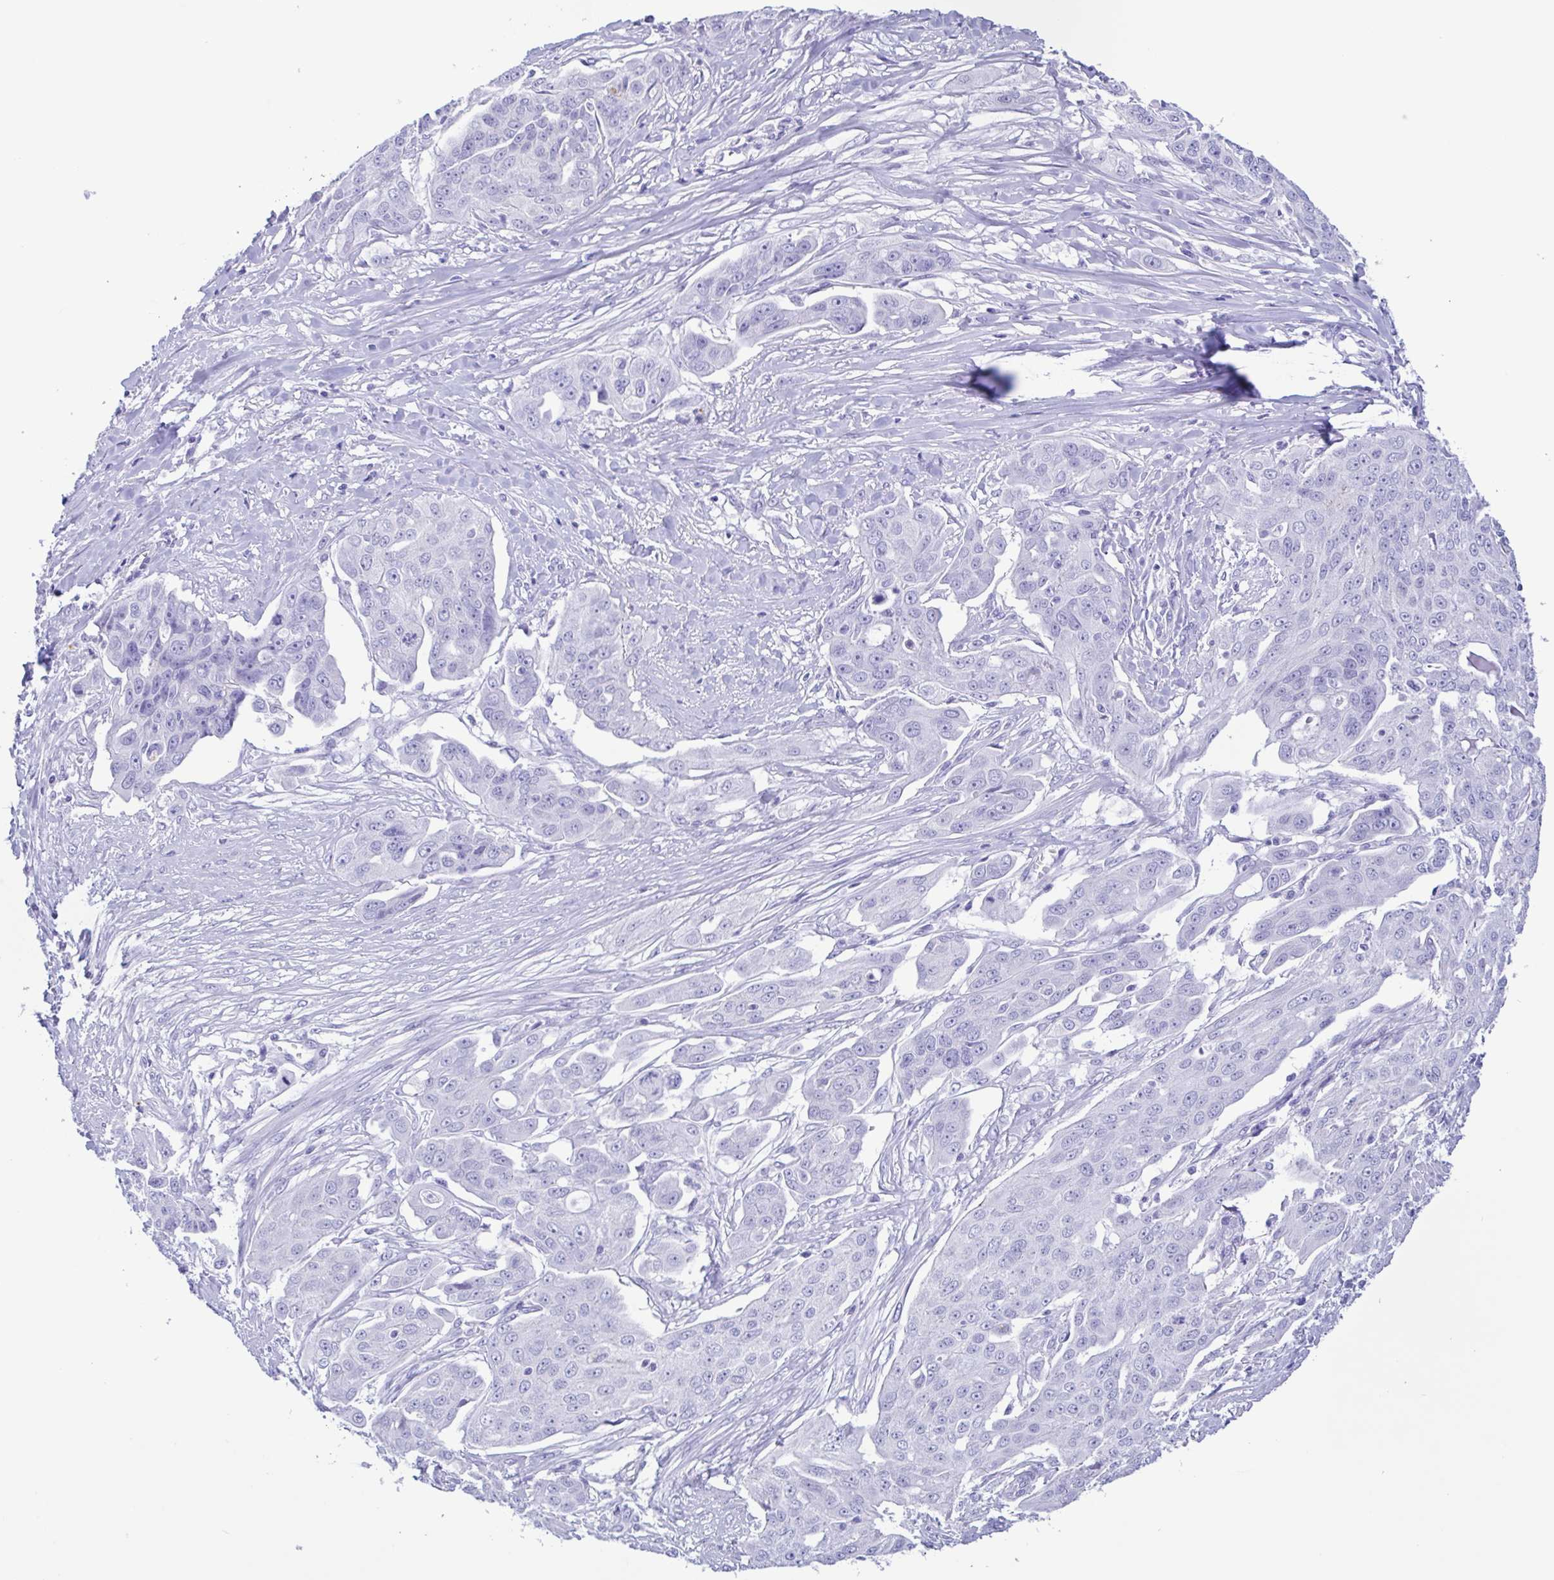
{"staining": {"intensity": "negative", "quantity": "none", "location": "none"}, "tissue": "ovarian cancer", "cell_type": "Tumor cells", "image_type": "cancer", "snomed": [{"axis": "morphology", "description": "Carcinoma, endometroid"}, {"axis": "topography", "description": "Ovary"}], "caption": "High power microscopy micrograph of an IHC photomicrograph of ovarian endometroid carcinoma, revealing no significant expression in tumor cells. (Stains: DAB (3,3'-diaminobenzidine) IHC with hematoxylin counter stain, Microscopy: brightfield microscopy at high magnification).", "gene": "TSPY2", "patient": {"sex": "female", "age": 70}}